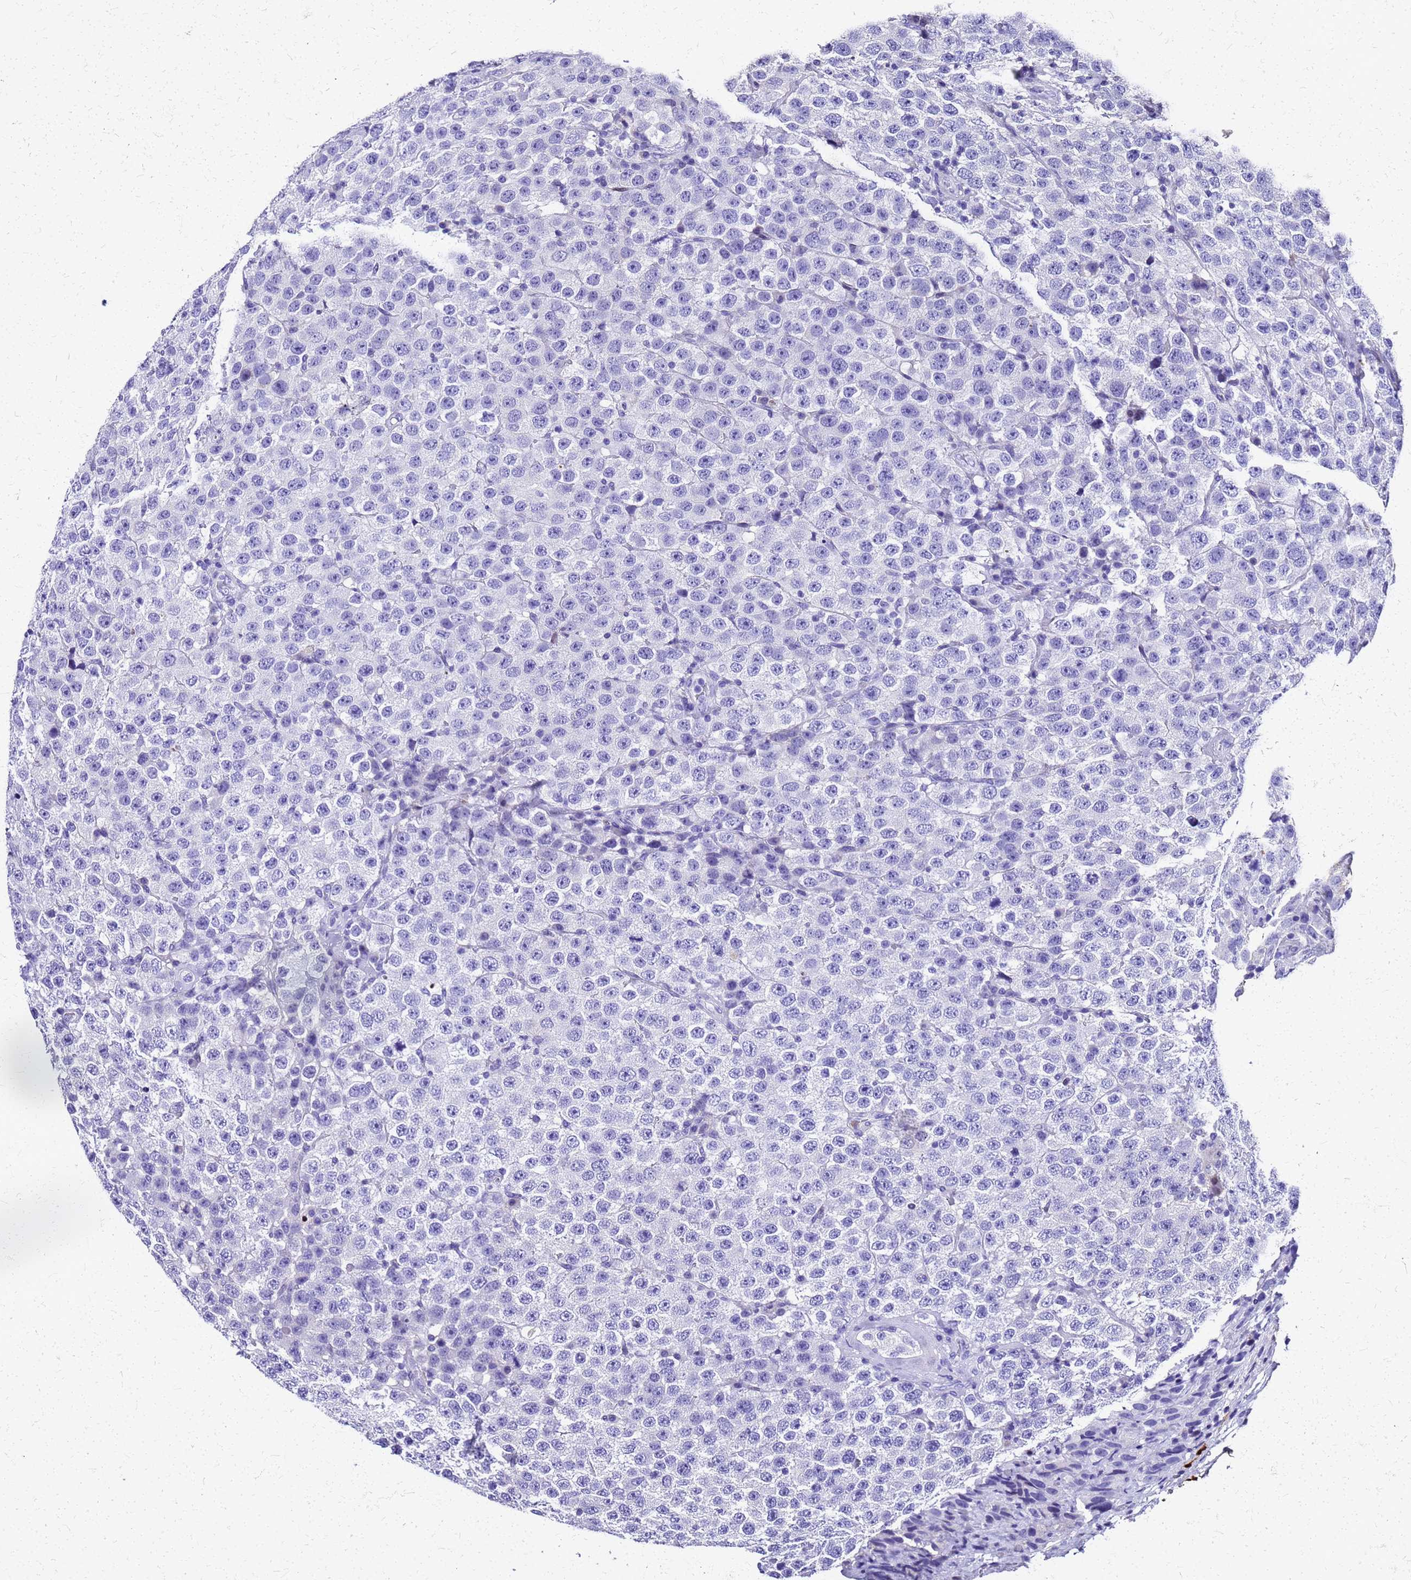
{"staining": {"intensity": "negative", "quantity": "none", "location": "none"}, "tissue": "testis cancer", "cell_type": "Tumor cells", "image_type": "cancer", "snomed": [{"axis": "morphology", "description": "Seminoma, NOS"}, {"axis": "topography", "description": "Testis"}], "caption": "Image shows no significant protein positivity in tumor cells of testis cancer.", "gene": "SMIM21", "patient": {"sex": "male", "age": 28}}